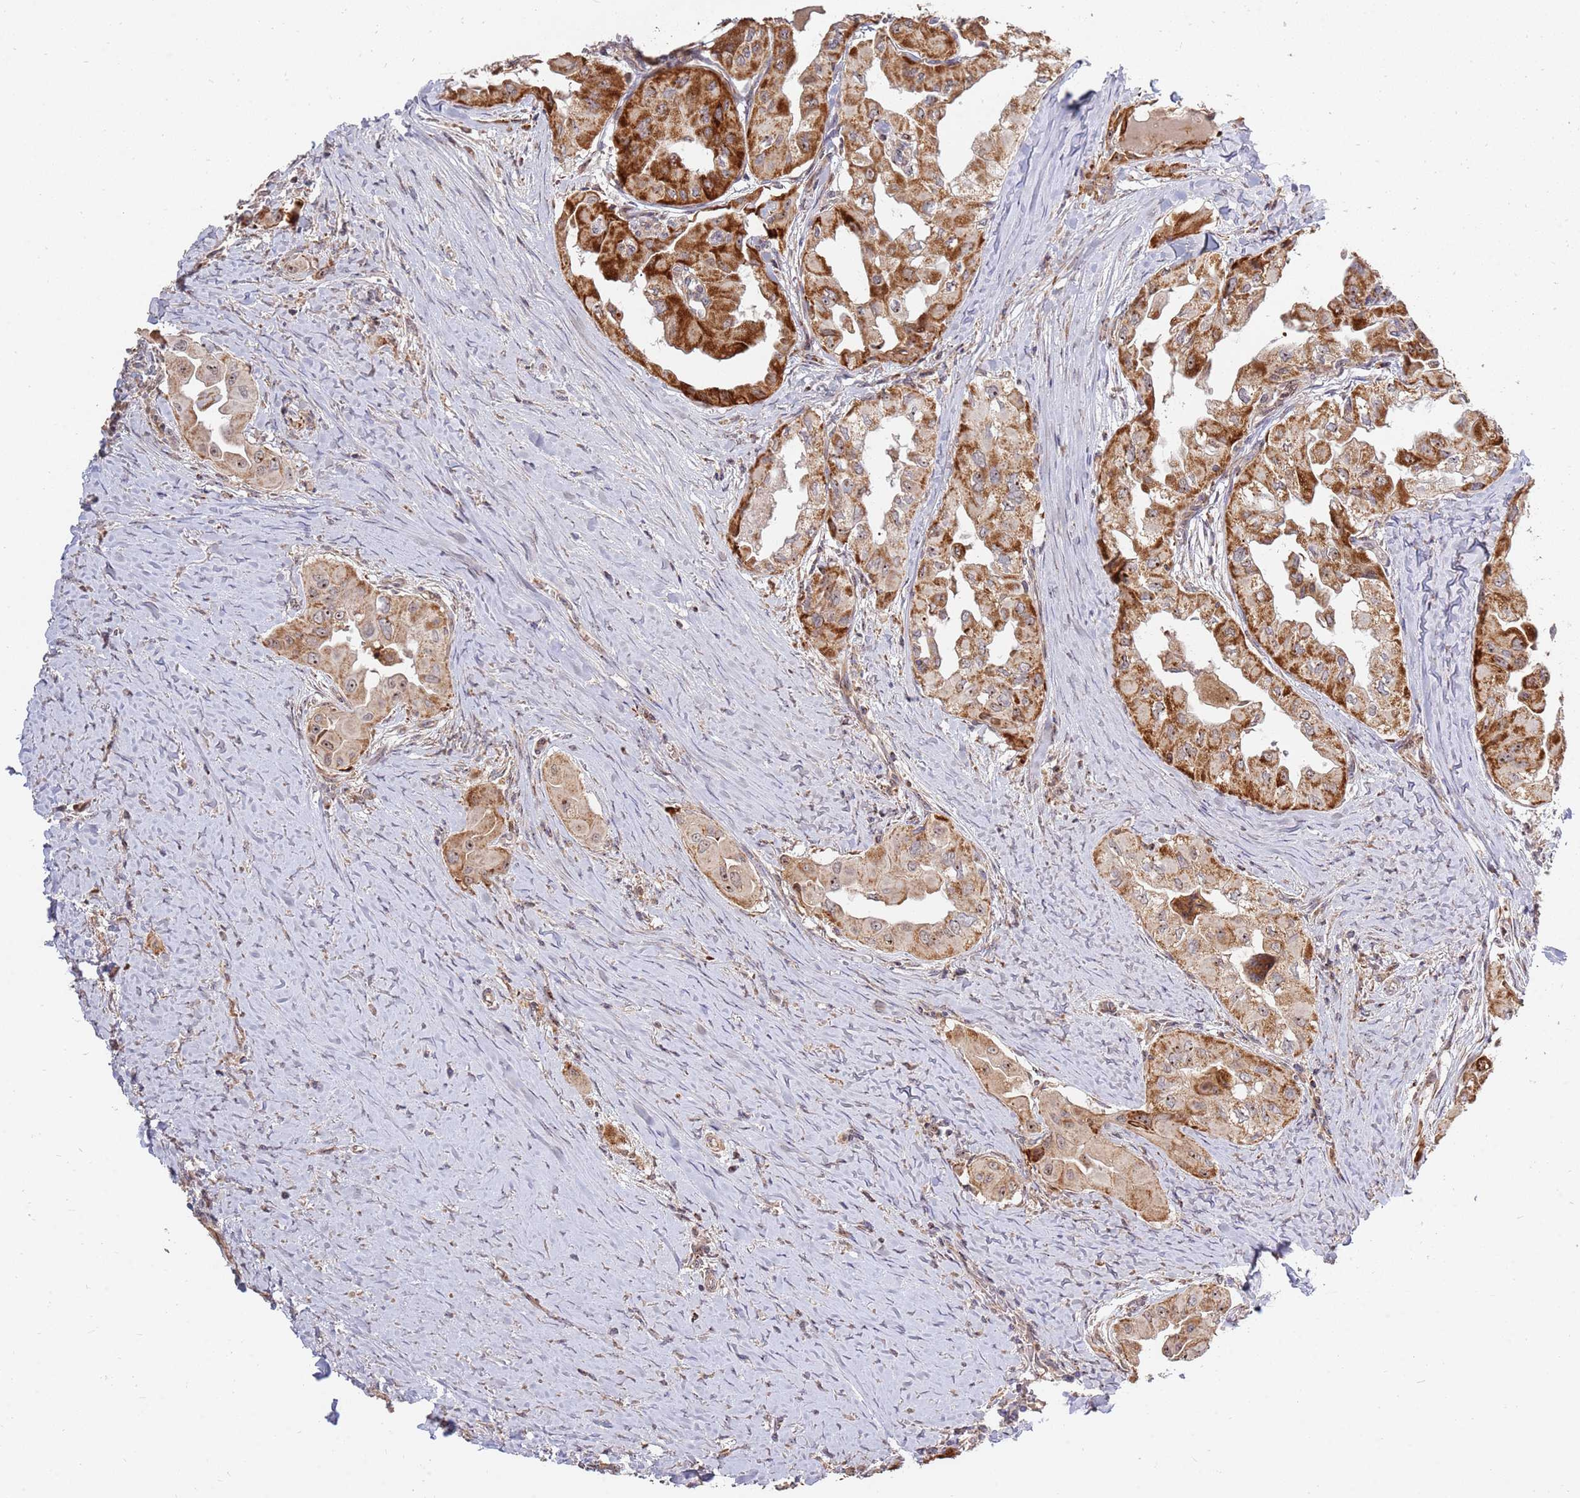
{"staining": {"intensity": "strong", "quantity": ">75%", "location": "cytoplasmic/membranous,nuclear"}, "tissue": "thyroid cancer", "cell_type": "Tumor cells", "image_type": "cancer", "snomed": [{"axis": "morphology", "description": "Papillary adenocarcinoma, NOS"}, {"axis": "topography", "description": "Thyroid gland"}], "caption": "Protein analysis of thyroid cancer (papillary adenocarcinoma) tissue displays strong cytoplasmic/membranous and nuclear staining in approximately >75% of tumor cells.", "gene": "KIF25", "patient": {"sex": "female", "age": 59}}